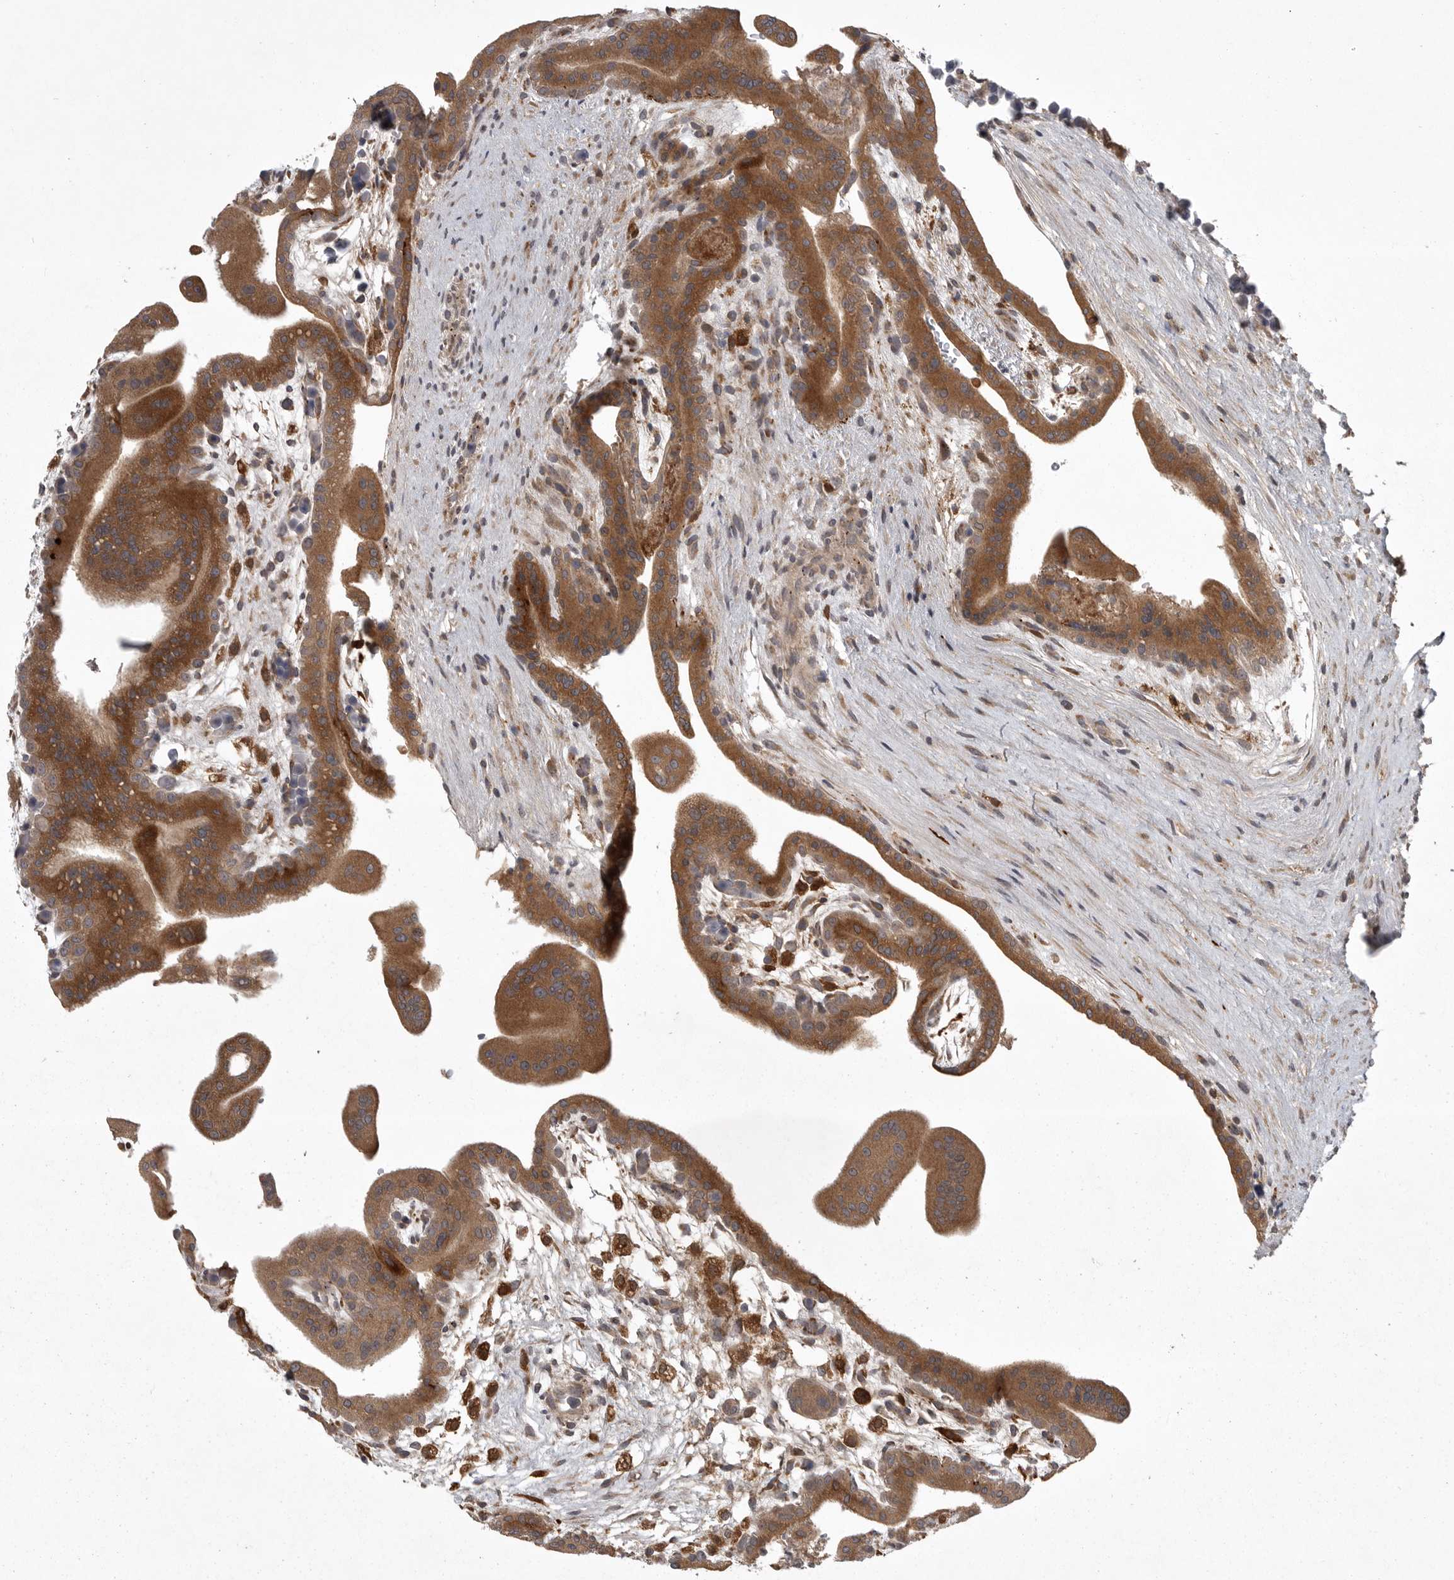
{"staining": {"intensity": "strong", "quantity": ">75%", "location": "cytoplasmic/membranous"}, "tissue": "placenta", "cell_type": "Decidual cells", "image_type": "normal", "snomed": [{"axis": "morphology", "description": "Normal tissue, NOS"}, {"axis": "topography", "description": "Placenta"}], "caption": "DAB immunohistochemical staining of unremarkable placenta shows strong cytoplasmic/membranous protein positivity in about >75% of decidual cells.", "gene": "GPR31", "patient": {"sex": "female", "age": 35}}